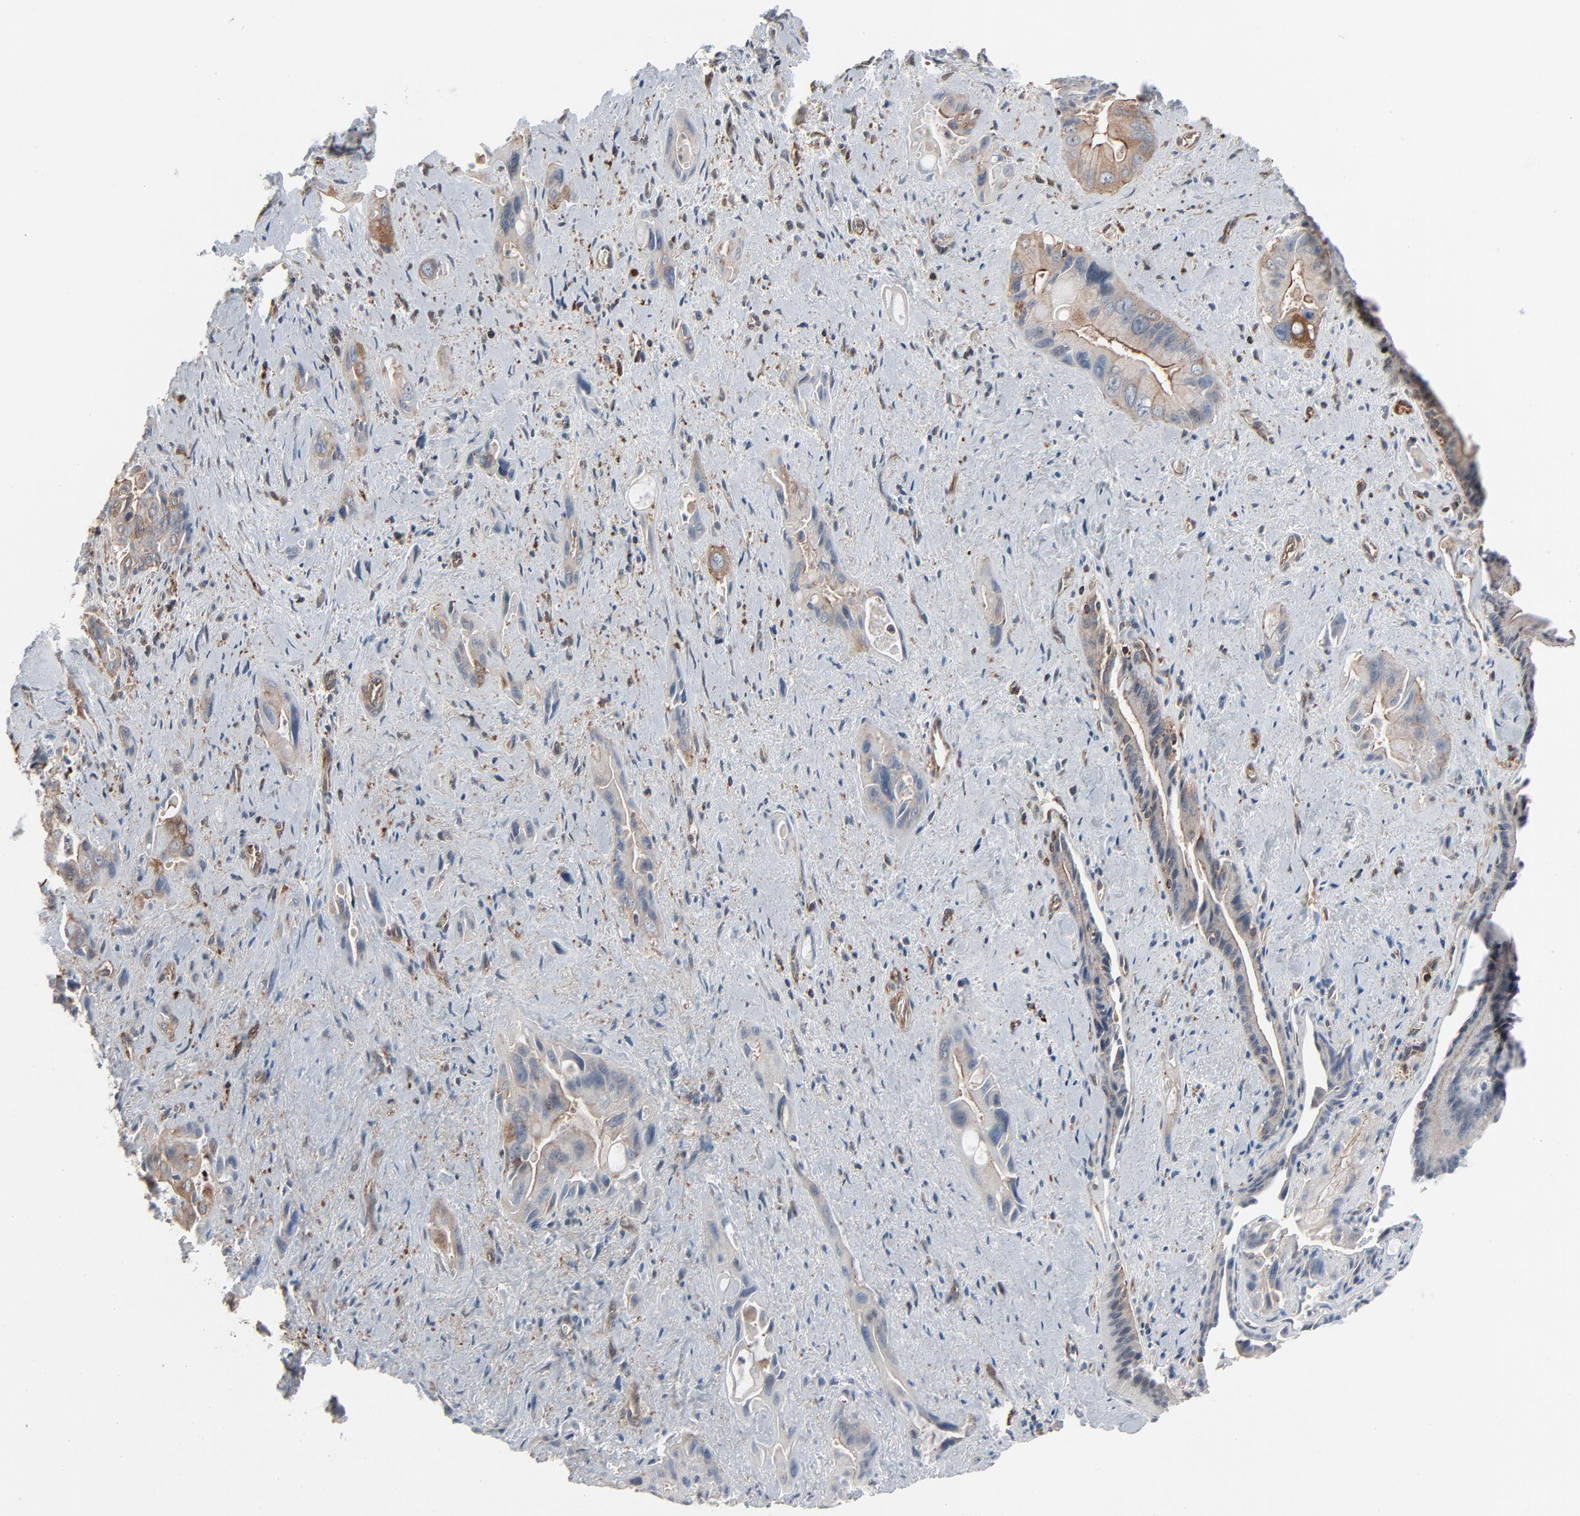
{"staining": {"intensity": "moderate", "quantity": "25%-75%", "location": "cytoplasmic/membranous"}, "tissue": "pancreatic cancer", "cell_type": "Tumor cells", "image_type": "cancer", "snomed": [{"axis": "morphology", "description": "Adenocarcinoma, NOS"}, {"axis": "topography", "description": "Pancreas"}], "caption": "Protein staining by immunohistochemistry shows moderate cytoplasmic/membranous expression in approximately 25%-75% of tumor cells in pancreatic adenocarcinoma. (DAB (3,3'-diaminobenzidine) = brown stain, brightfield microscopy at high magnification).", "gene": "OPTN", "patient": {"sex": "male", "age": 77}}